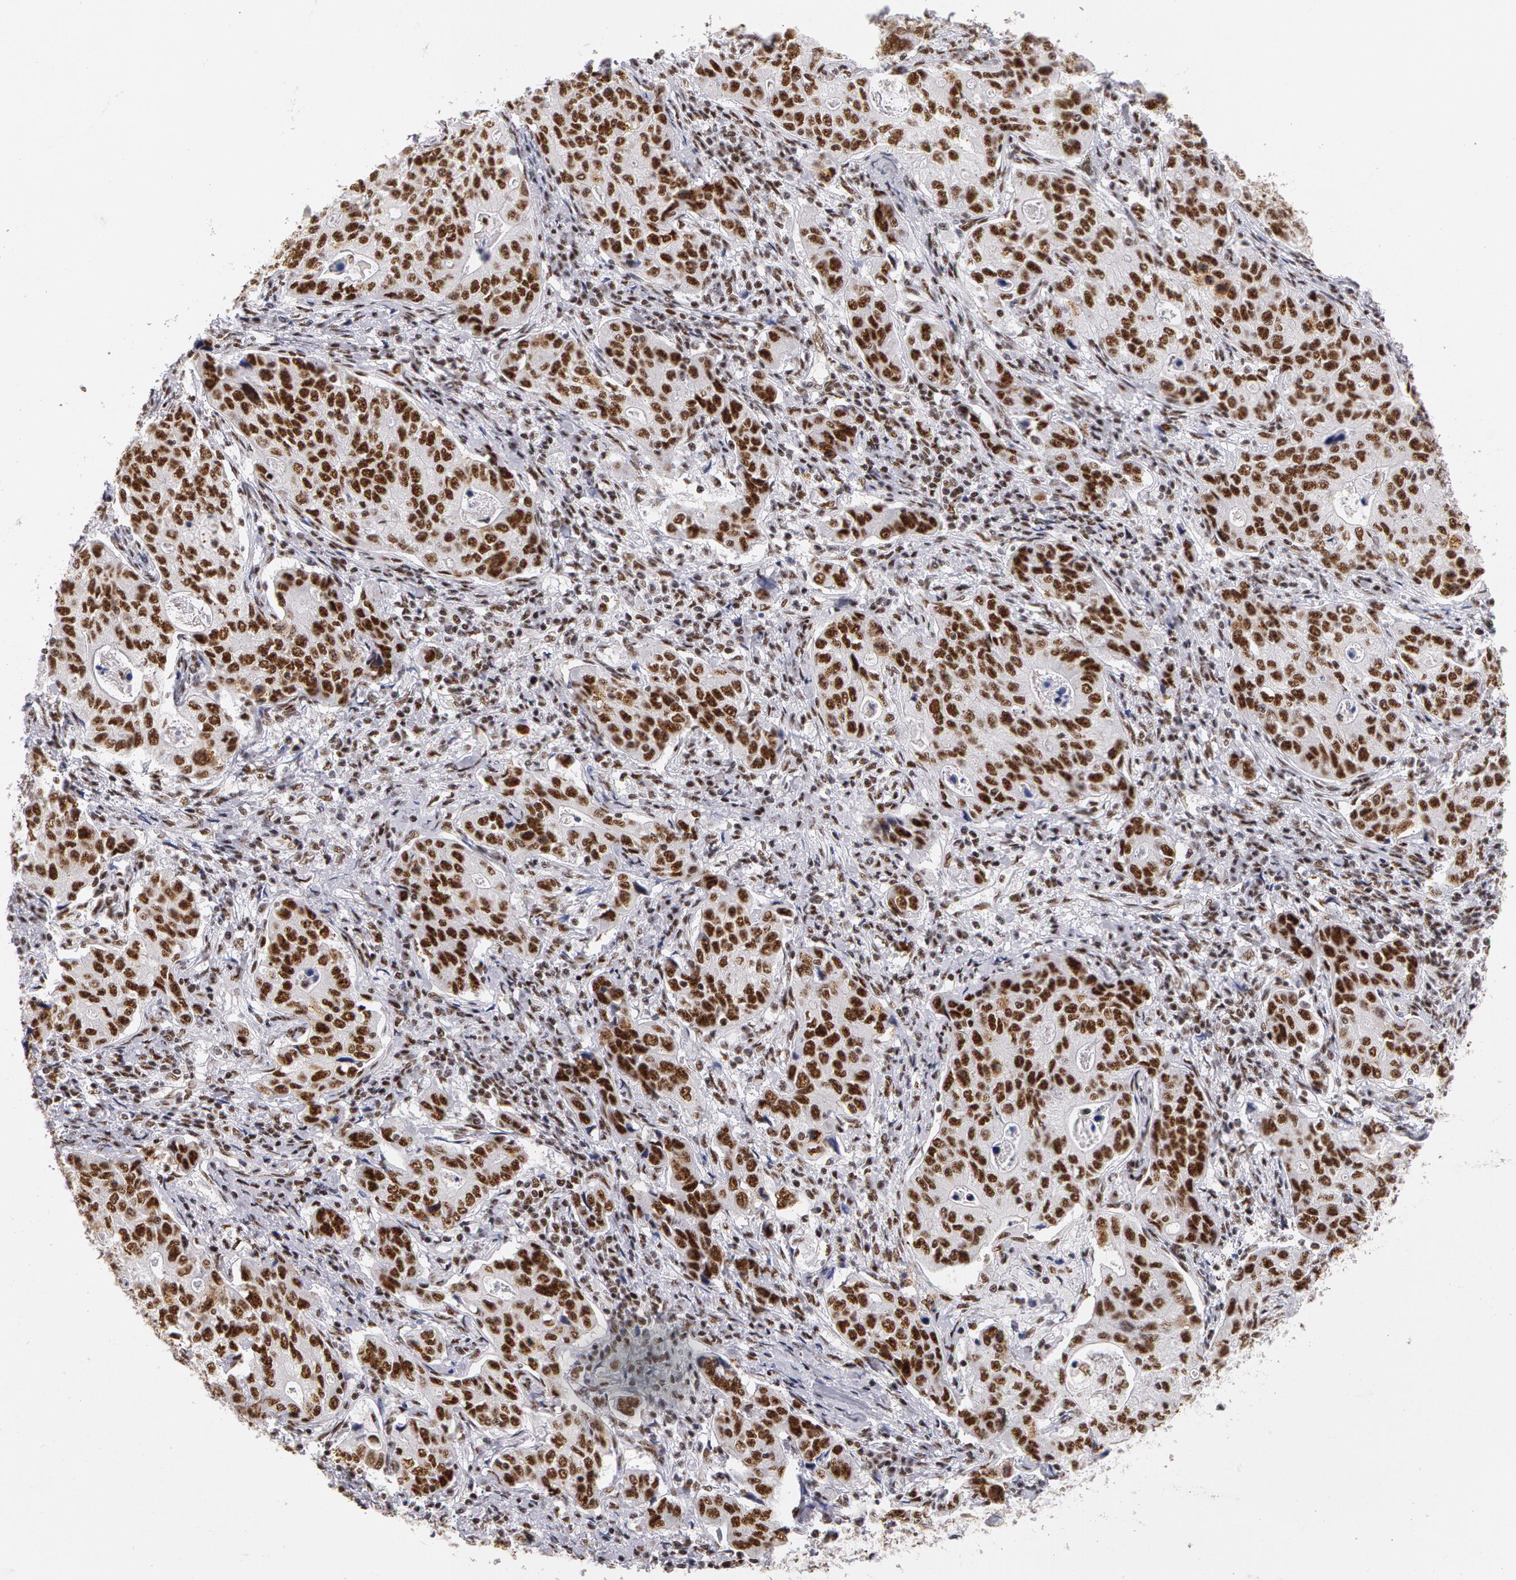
{"staining": {"intensity": "strong", "quantity": ">75%", "location": "nuclear"}, "tissue": "stomach cancer", "cell_type": "Tumor cells", "image_type": "cancer", "snomed": [{"axis": "morphology", "description": "Adenocarcinoma, NOS"}, {"axis": "topography", "description": "Esophagus"}, {"axis": "topography", "description": "Stomach"}], "caption": "Human stomach cancer (adenocarcinoma) stained for a protein (brown) displays strong nuclear positive positivity in approximately >75% of tumor cells.", "gene": "PNN", "patient": {"sex": "male", "age": 74}}